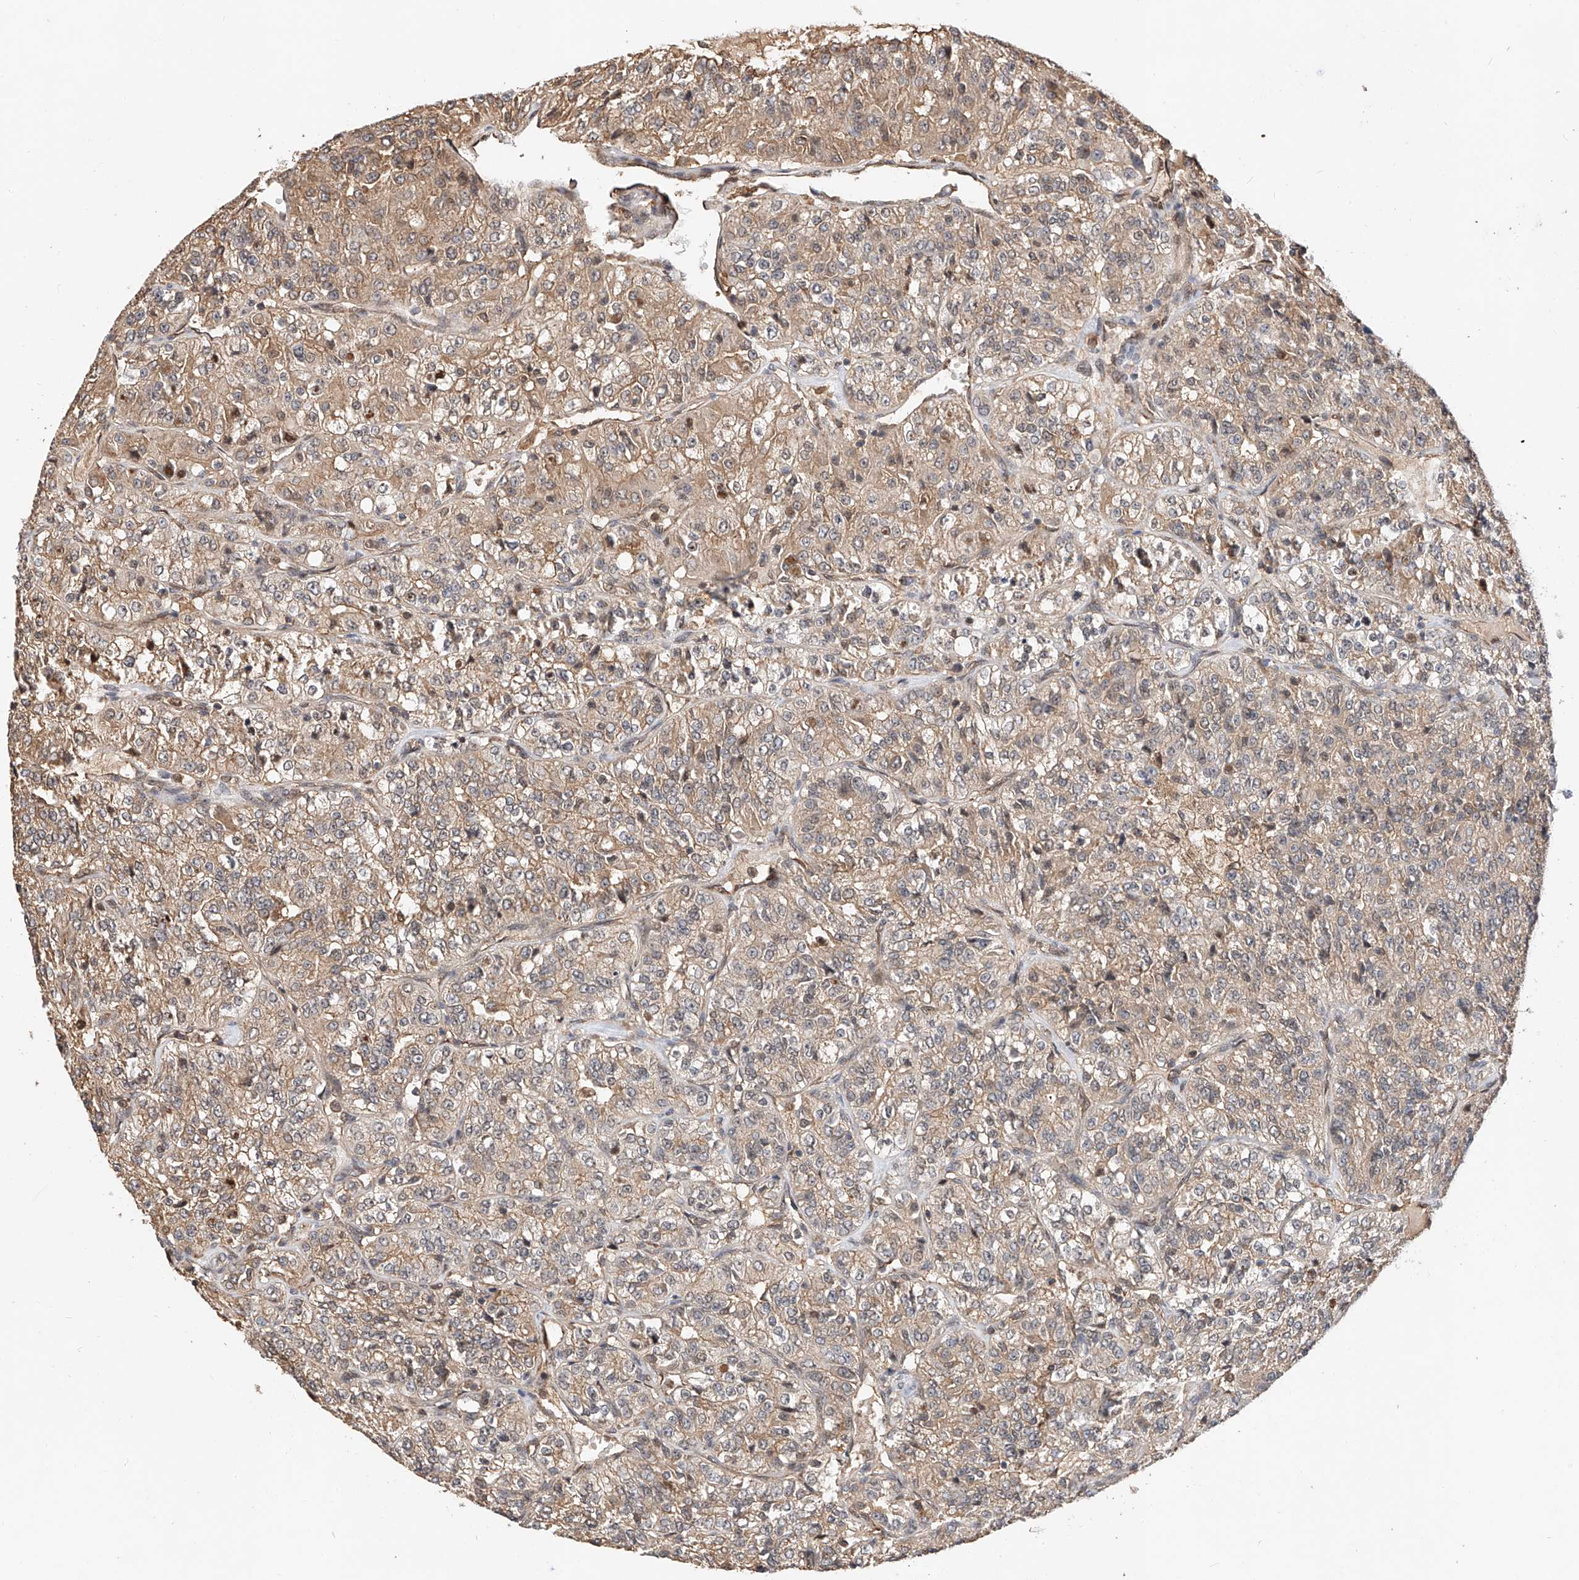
{"staining": {"intensity": "weak", "quantity": ">75%", "location": "cytoplasmic/membranous"}, "tissue": "renal cancer", "cell_type": "Tumor cells", "image_type": "cancer", "snomed": [{"axis": "morphology", "description": "Adenocarcinoma, NOS"}, {"axis": "topography", "description": "Kidney"}], "caption": "Renal adenocarcinoma stained for a protein (brown) demonstrates weak cytoplasmic/membranous positive positivity in approximately >75% of tumor cells.", "gene": "RILPL2", "patient": {"sex": "female", "age": 63}}